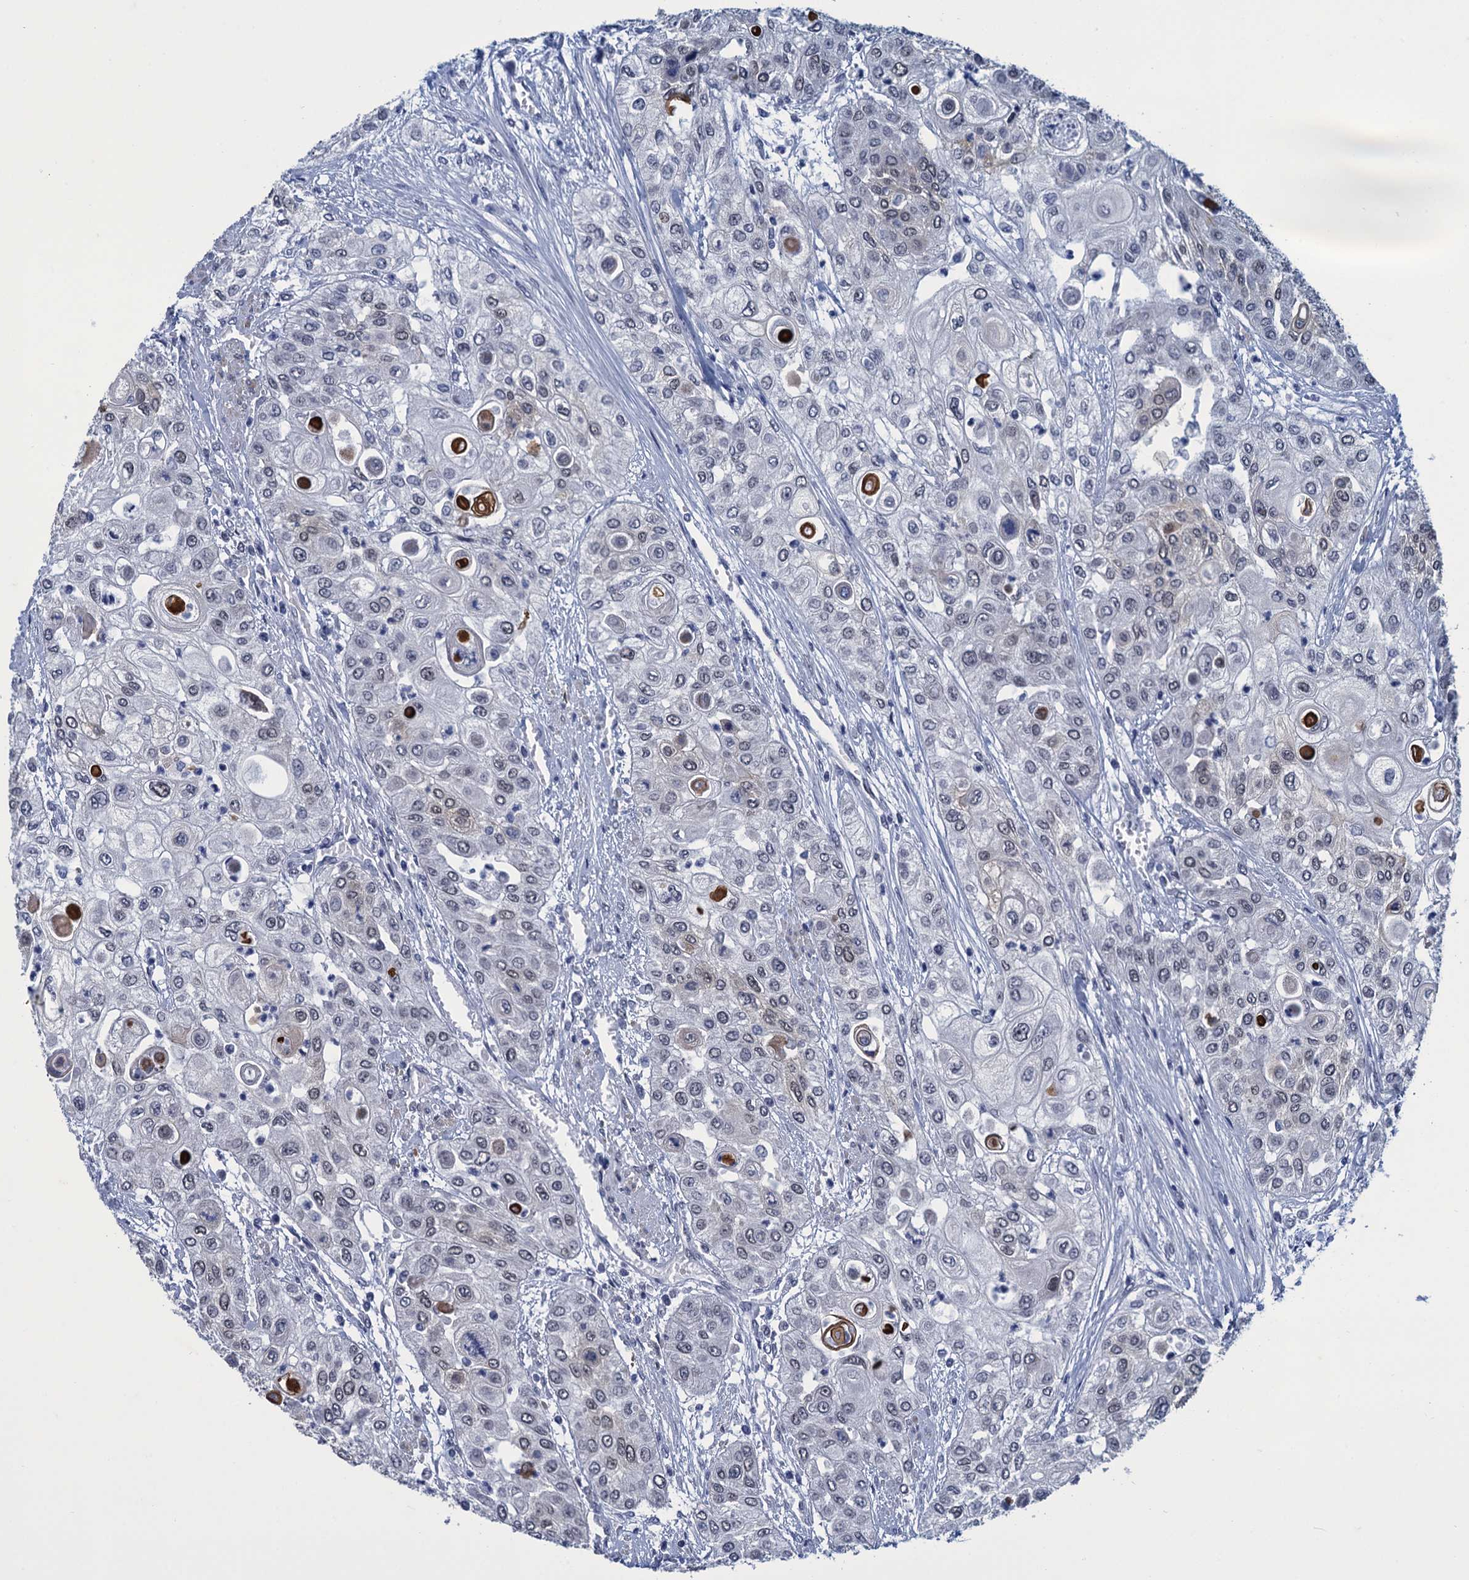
{"staining": {"intensity": "negative", "quantity": "none", "location": "none"}, "tissue": "urothelial cancer", "cell_type": "Tumor cells", "image_type": "cancer", "snomed": [{"axis": "morphology", "description": "Urothelial carcinoma, High grade"}, {"axis": "topography", "description": "Urinary bladder"}], "caption": "Tumor cells are negative for protein expression in human urothelial cancer.", "gene": "GINS3", "patient": {"sex": "female", "age": 79}}